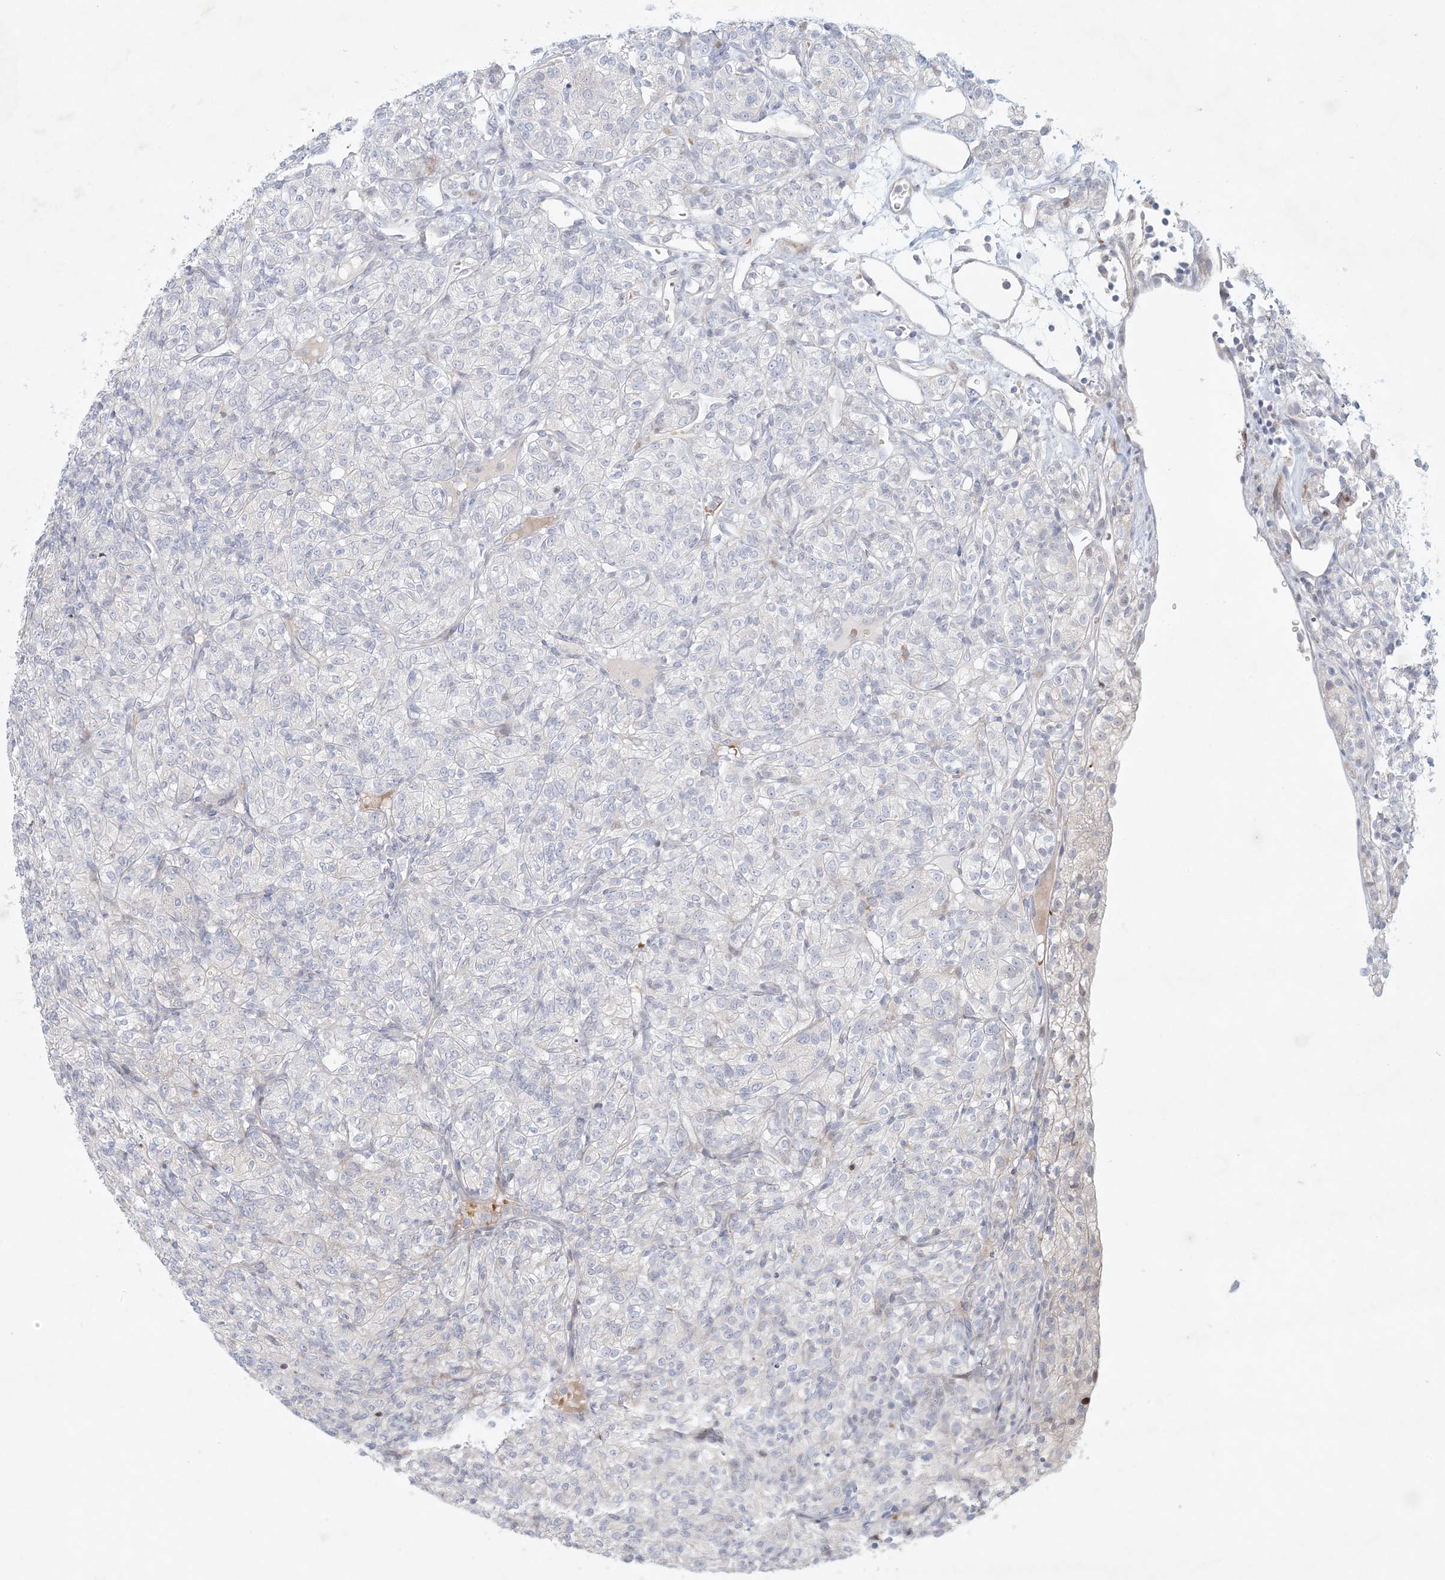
{"staining": {"intensity": "negative", "quantity": "none", "location": "none"}, "tissue": "renal cancer", "cell_type": "Tumor cells", "image_type": "cancer", "snomed": [{"axis": "morphology", "description": "Adenocarcinoma, NOS"}, {"axis": "topography", "description": "Kidney"}], "caption": "Tumor cells are negative for protein expression in human renal adenocarcinoma.", "gene": "ZNF385D", "patient": {"sex": "male", "age": 77}}